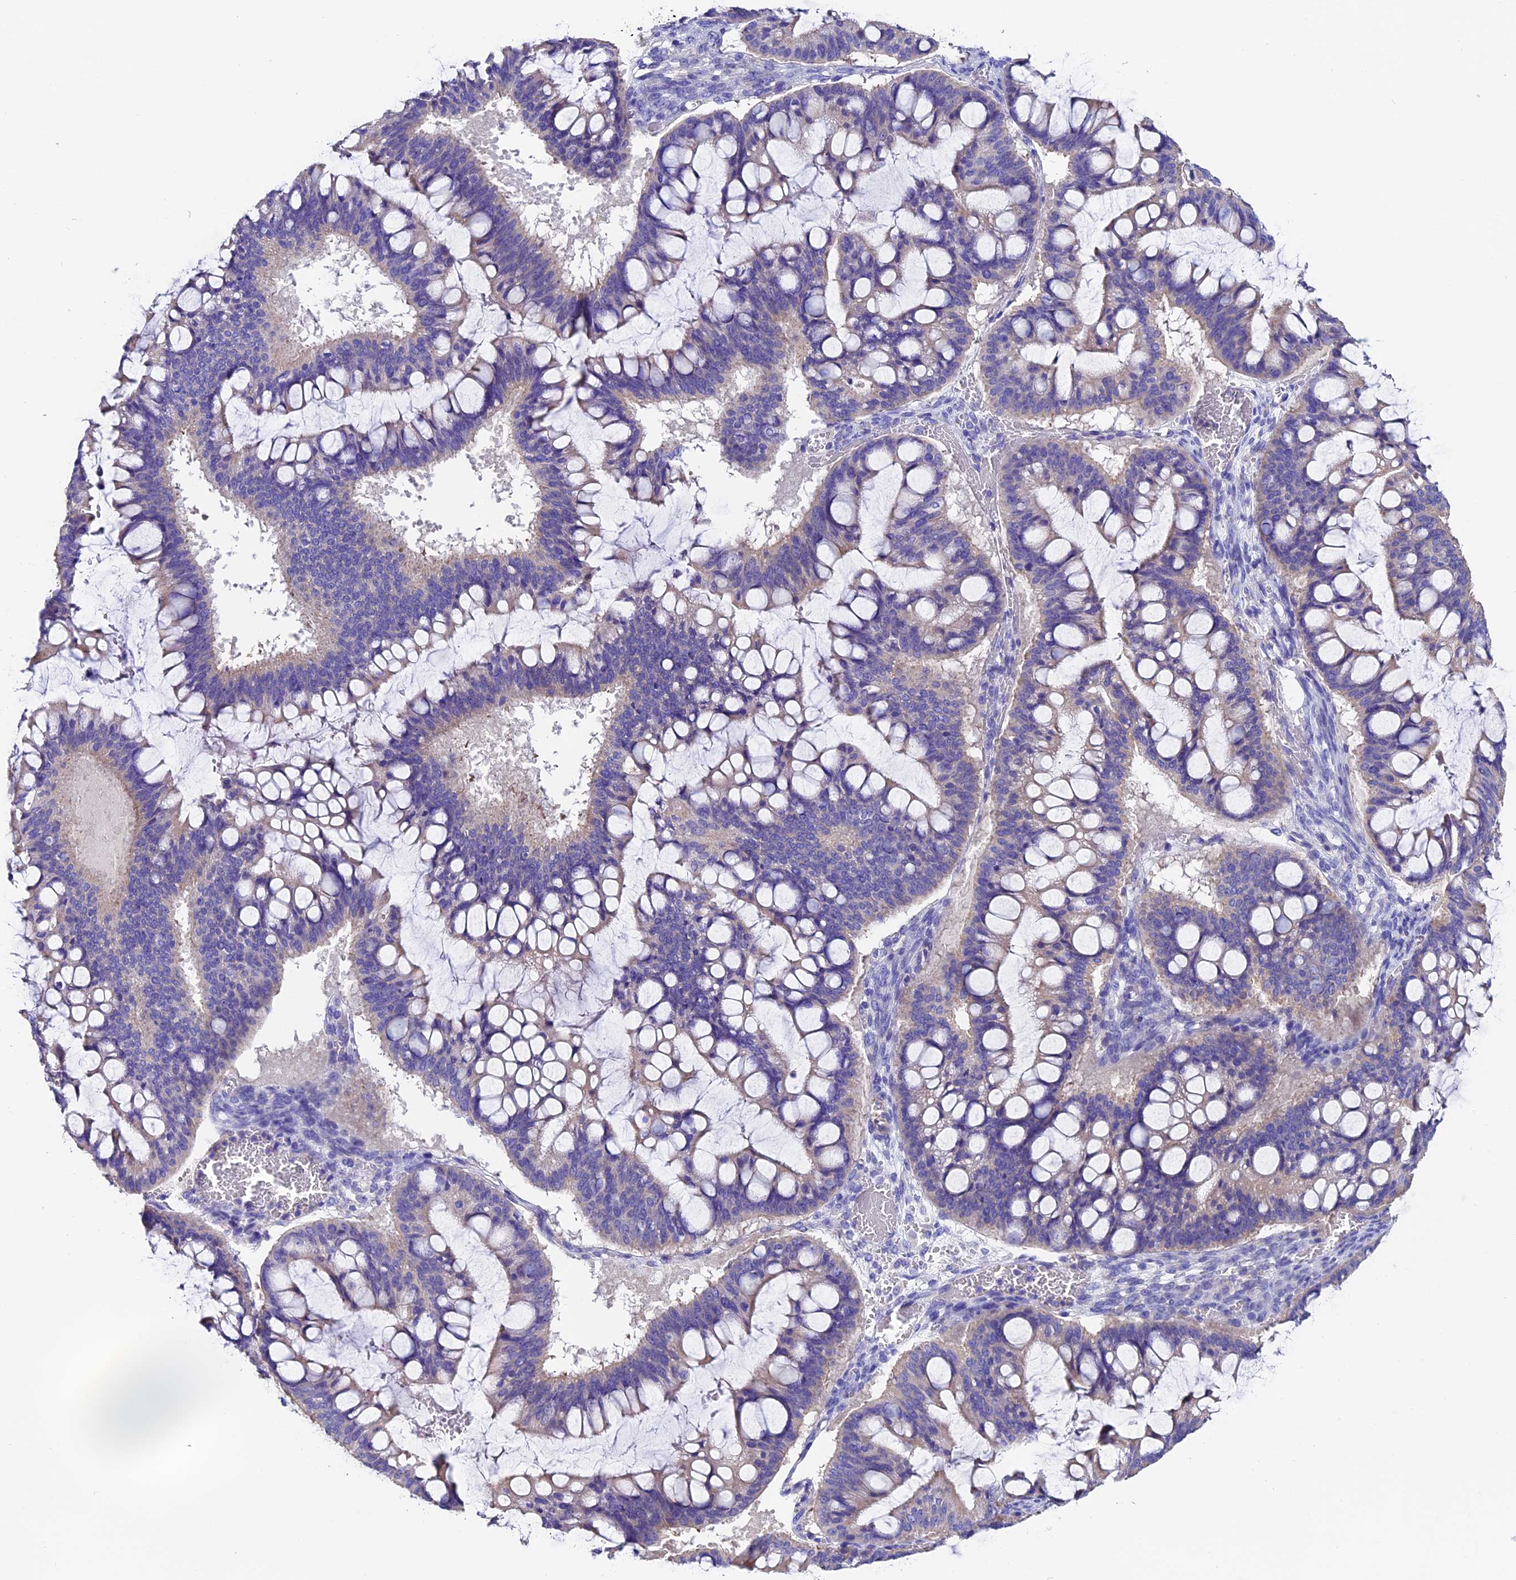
{"staining": {"intensity": "moderate", "quantity": "25%-75%", "location": "cytoplasmic/membranous"}, "tissue": "ovarian cancer", "cell_type": "Tumor cells", "image_type": "cancer", "snomed": [{"axis": "morphology", "description": "Cystadenocarcinoma, mucinous, NOS"}, {"axis": "topography", "description": "Ovary"}], "caption": "IHC (DAB) staining of human ovarian cancer demonstrates moderate cytoplasmic/membranous protein expression in about 25%-75% of tumor cells. (brown staining indicates protein expression, while blue staining denotes nuclei).", "gene": "COMTD1", "patient": {"sex": "female", "age": 73}}